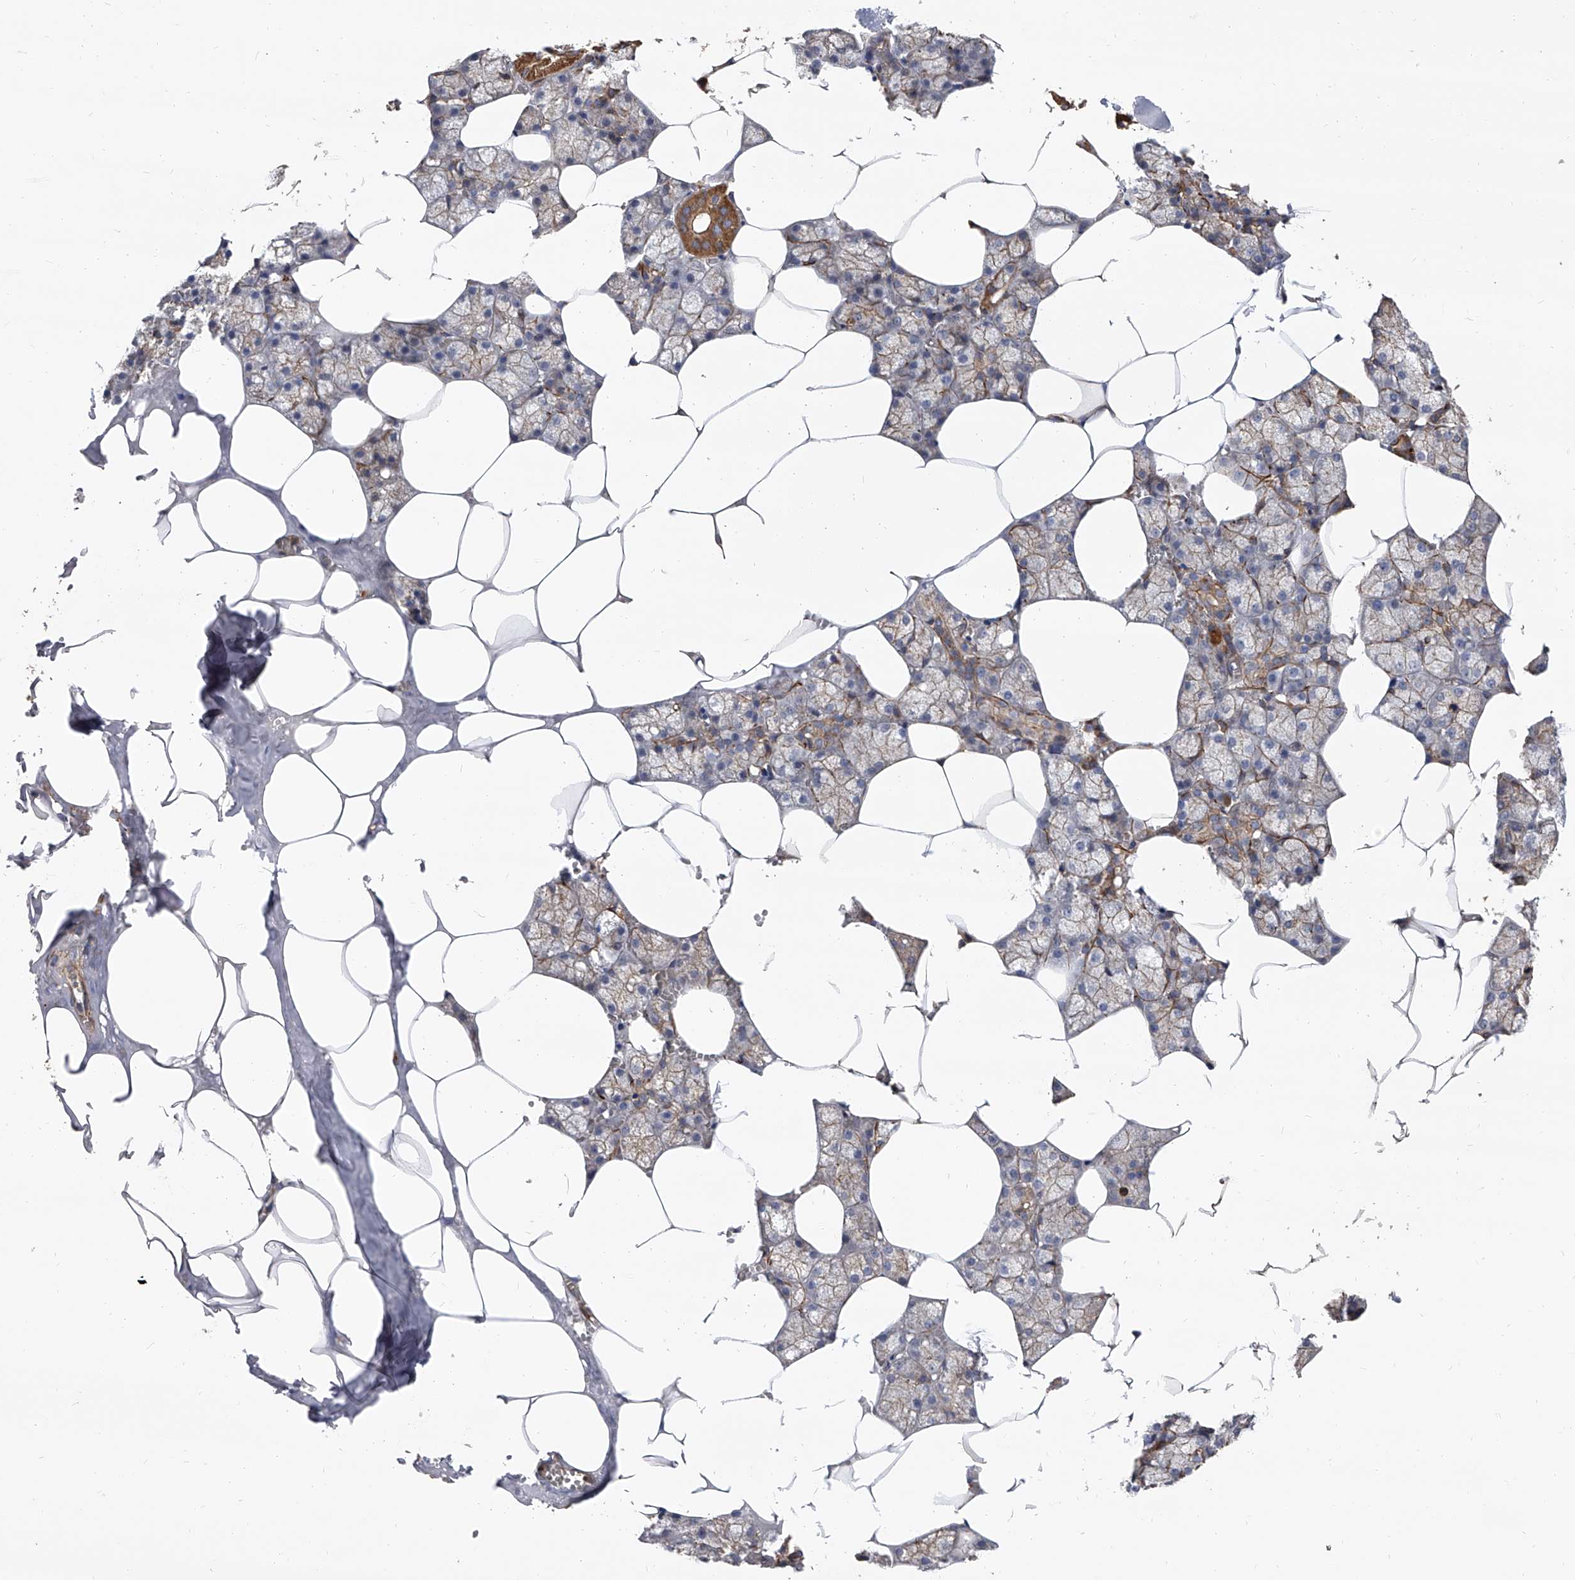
{"staining": {"intensity": "moderate", "quantity": "25%-75%", "location": "cytoplasmic/membranous"}, "tissue": "salivary gland", "cell_type": "Glandular cells", "image_type": "normal", "snomed": [{"axis": "morphology", "description": "Normal tissue, NOS"}, {"axis": "topography", "description": "Salivary gland"}], "caption": "A micrograph of human salivary gland stained for a protein demonstrates moderate cytoplasmic/membranous brown staining in glandular cells. The staining was performed using DAB (3,3'-diaminobenzidine) to visualize the protein expression in brown, while the nuclei were stained in blue with hematoxylin (Magnification: 20x).", "gene": "PISD", "patient": {"sex": "male", "age": 62}}